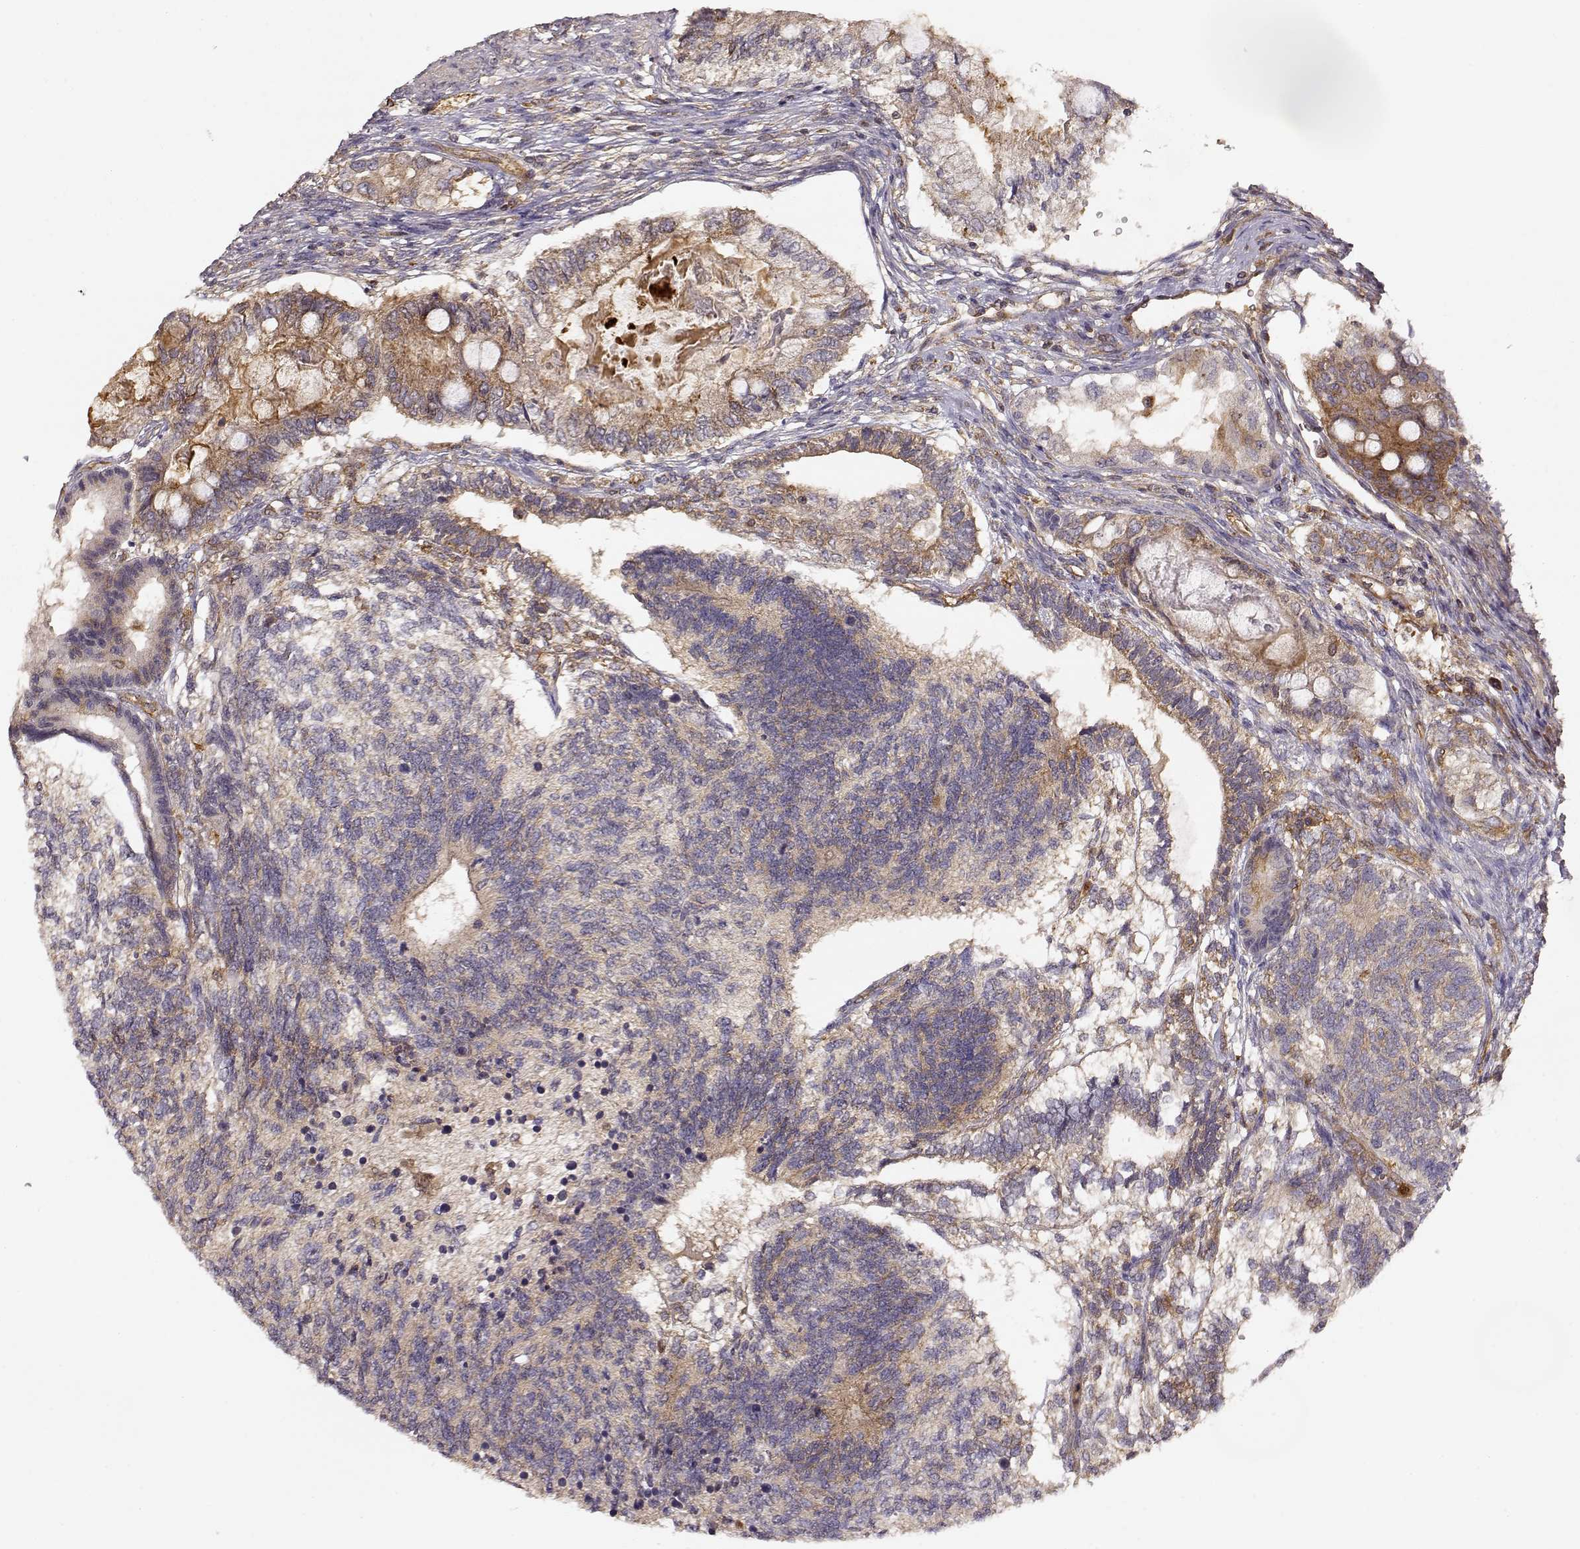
{"staining": {"intensity": "weak", "quantity": ">75%", "location": "cytoplasmic/membranous"}, "tissue": "testis cancer", "cell_type": "Tumor cells", "image_type": "cancer", "snomed": [{"axis": "morphology", "description": "Seminoma, NOS"}, {"axis": "morphology", "description": "Carcinoma, Embryonal, NOS"}, {"axis": "topography", "description": "Testis"}], "caption": "Approximately >75% of tumor cells in testis seminoma display weak cytoplasmic/membranous protein positivity as visualized by brown immunohistochemical staining.", "gene": "ARHGEF2", "patient": {"sex": "male", "age": 41}}